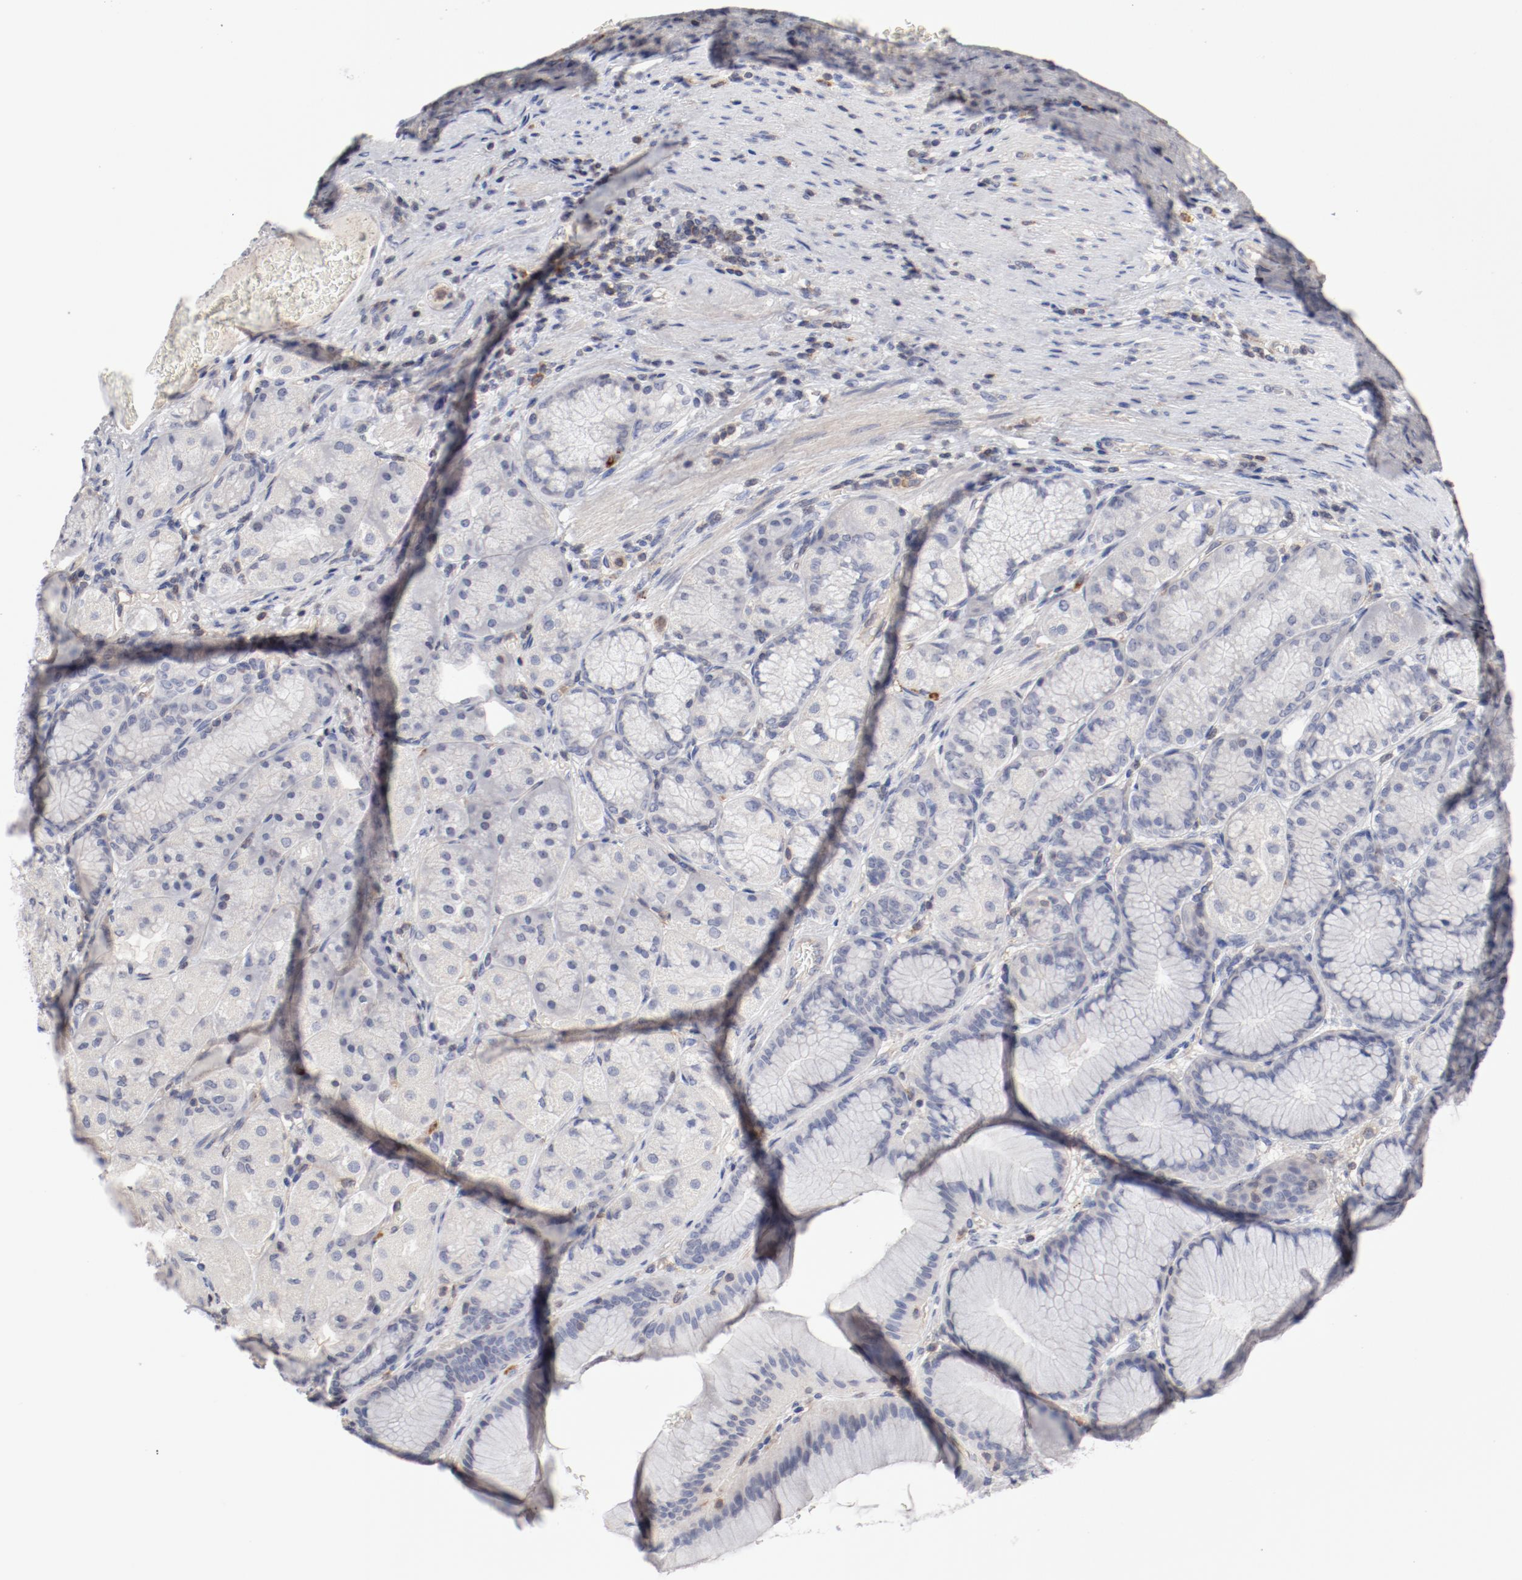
{"staining": {"intensity": "negative", "quantity": "none", "location": "none"}, "tissue": "stomach", "cell_type": "Glandular cells", "image_type": "normal", "snomed": [{"axis": "morphology", "description": "Normal tissue, NOS"}, {"axis": "morphology", "description": "Adenocarcinoma, NOS"}, {"axis": "topography", "description": "Stomach"}, {"axis": "topography", "description": "Stomach, lower"}], "caption": "Stomach stained for a protein using immunohistochemistry (IHC) shows no expression glandular cells.", "gene": "CBL", "patient": {"sex": "female", "age": 65}}